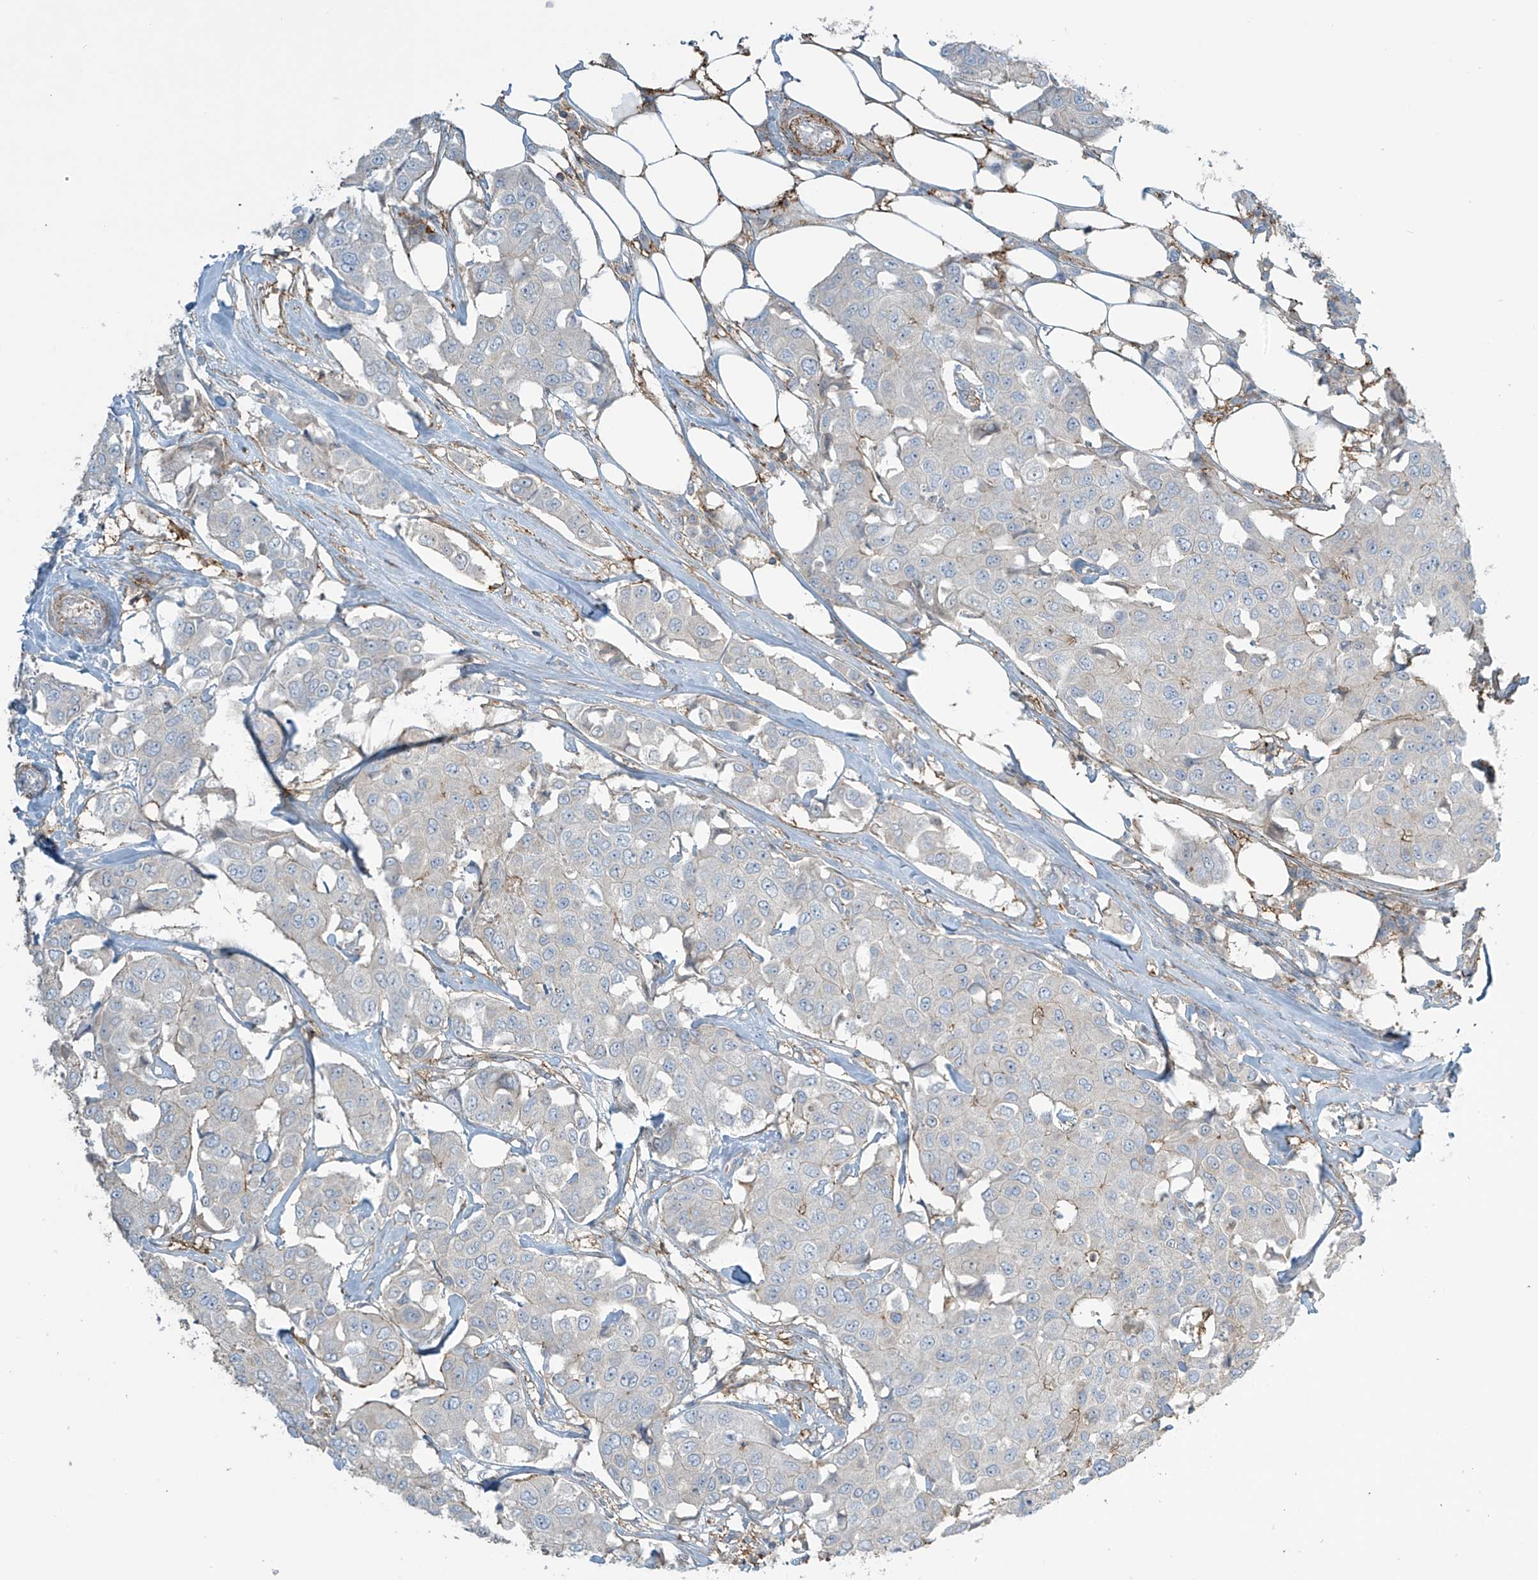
{"staining": {"intensity": "weak", "quantity": "<25%", "location": "cytoplasmic/membranous"}, "tissue": "breast cancer", "cell_type": "Tumor cells", "image_type": "cancer", "snomed": [{"axis": "morphology", "description": "Duct carcinoma"}, {"axis": "topography", "description": "Breast"}], "caption": "Tumor cells show no significant staining in breast cancer (invasive ductal carcinoma). Nuclei are stained in blue.", "gene": "SLC9A2", "patient": {"sex": "female", "age": 80}}